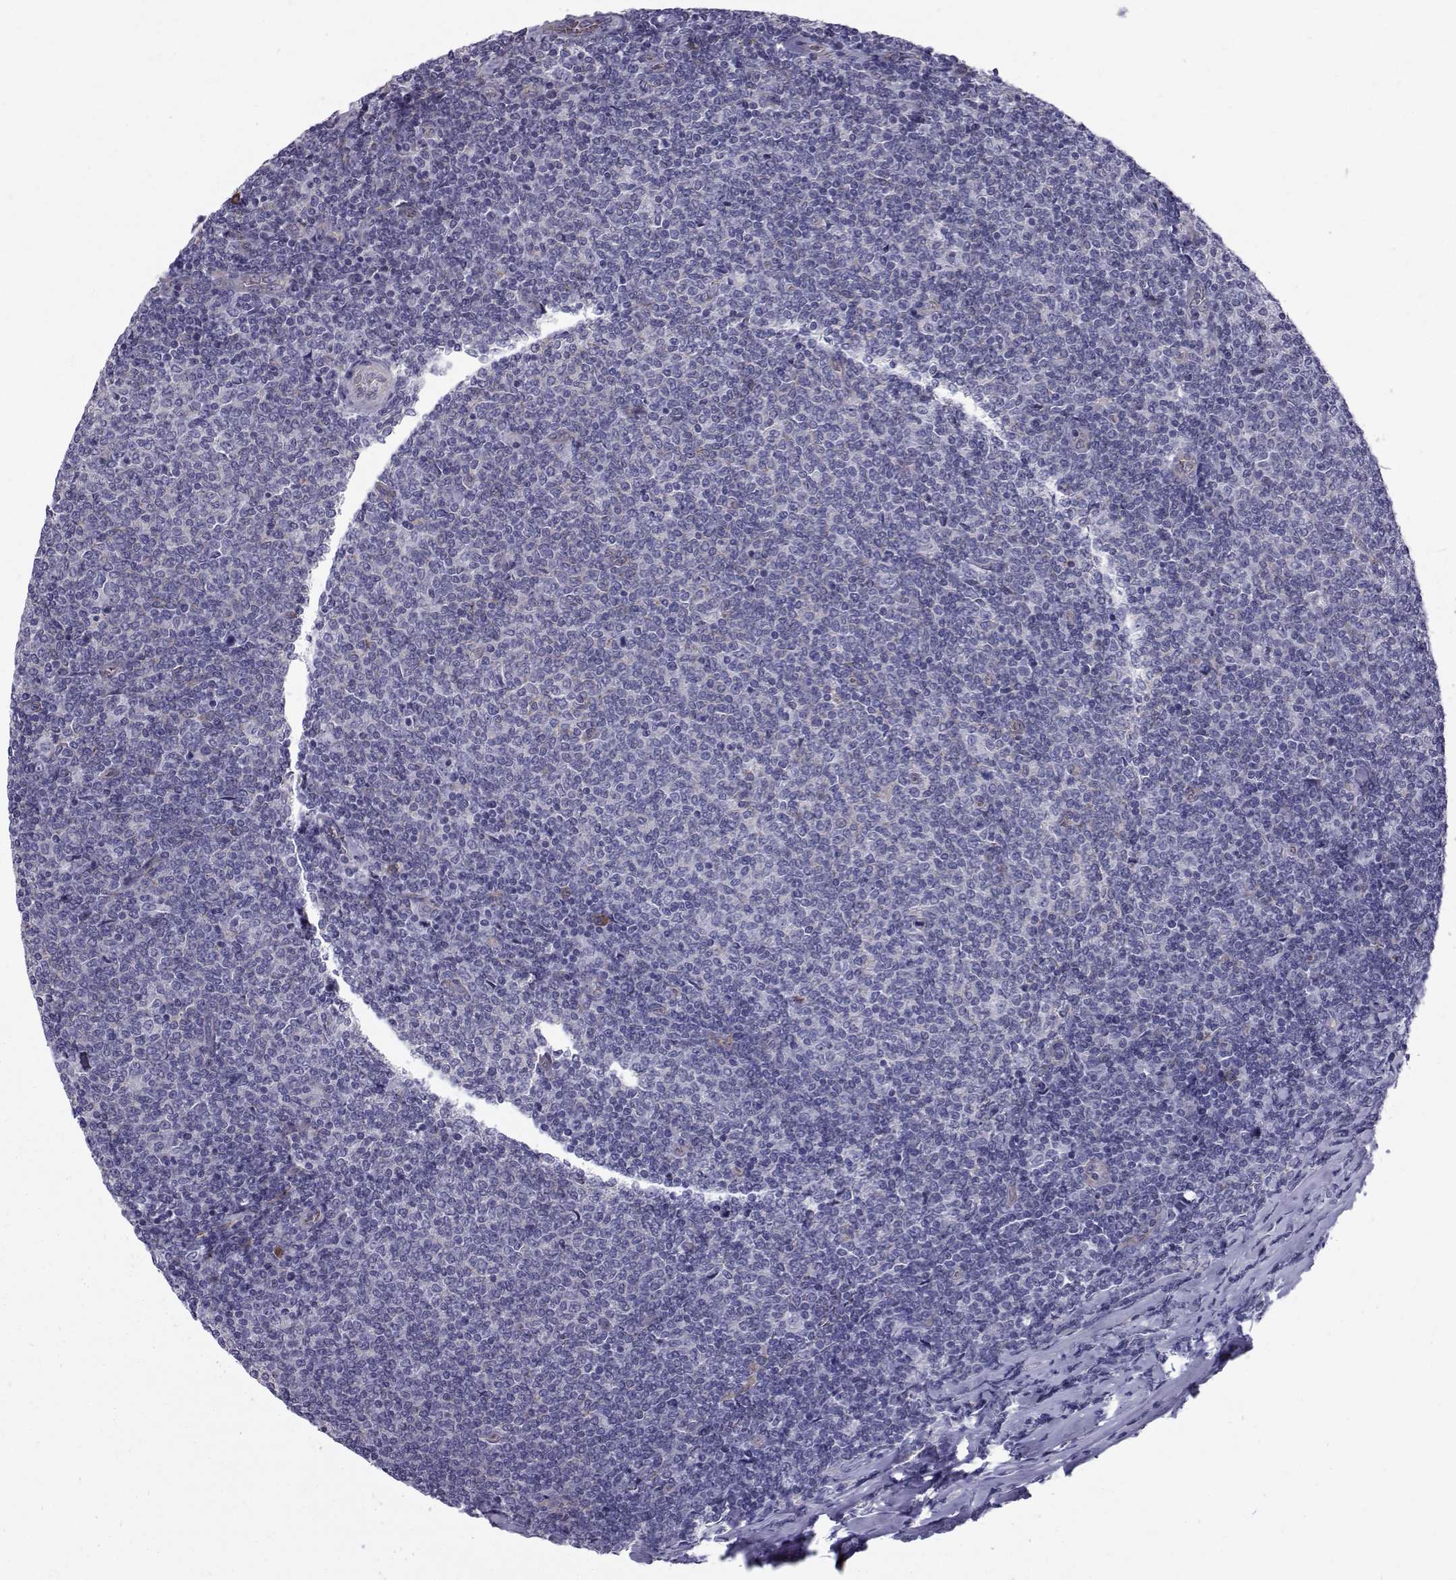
{"staining": {"intensity": "negative", "quantity": "none", "location": "none"}, "tissue": "lymphoma", "cell_type": "Tumor cells", "image_type": "cancer", "snomed": [{"axis": "morphology", "description": "Malignant lymphoma, non-Hodgkin's type, Low grade"}, {"axis": "topography", "description": "Lymph node"}], "caption": "High power microscopy photomicrograph of an immunohistochemistry (IHC) photomicrograph of lymphoma, revealing no significant positivity in tumor cells. Nuclei are stained in blue.", "gene": "QPCT", "patient": {"sex": "male", "age": 52}}